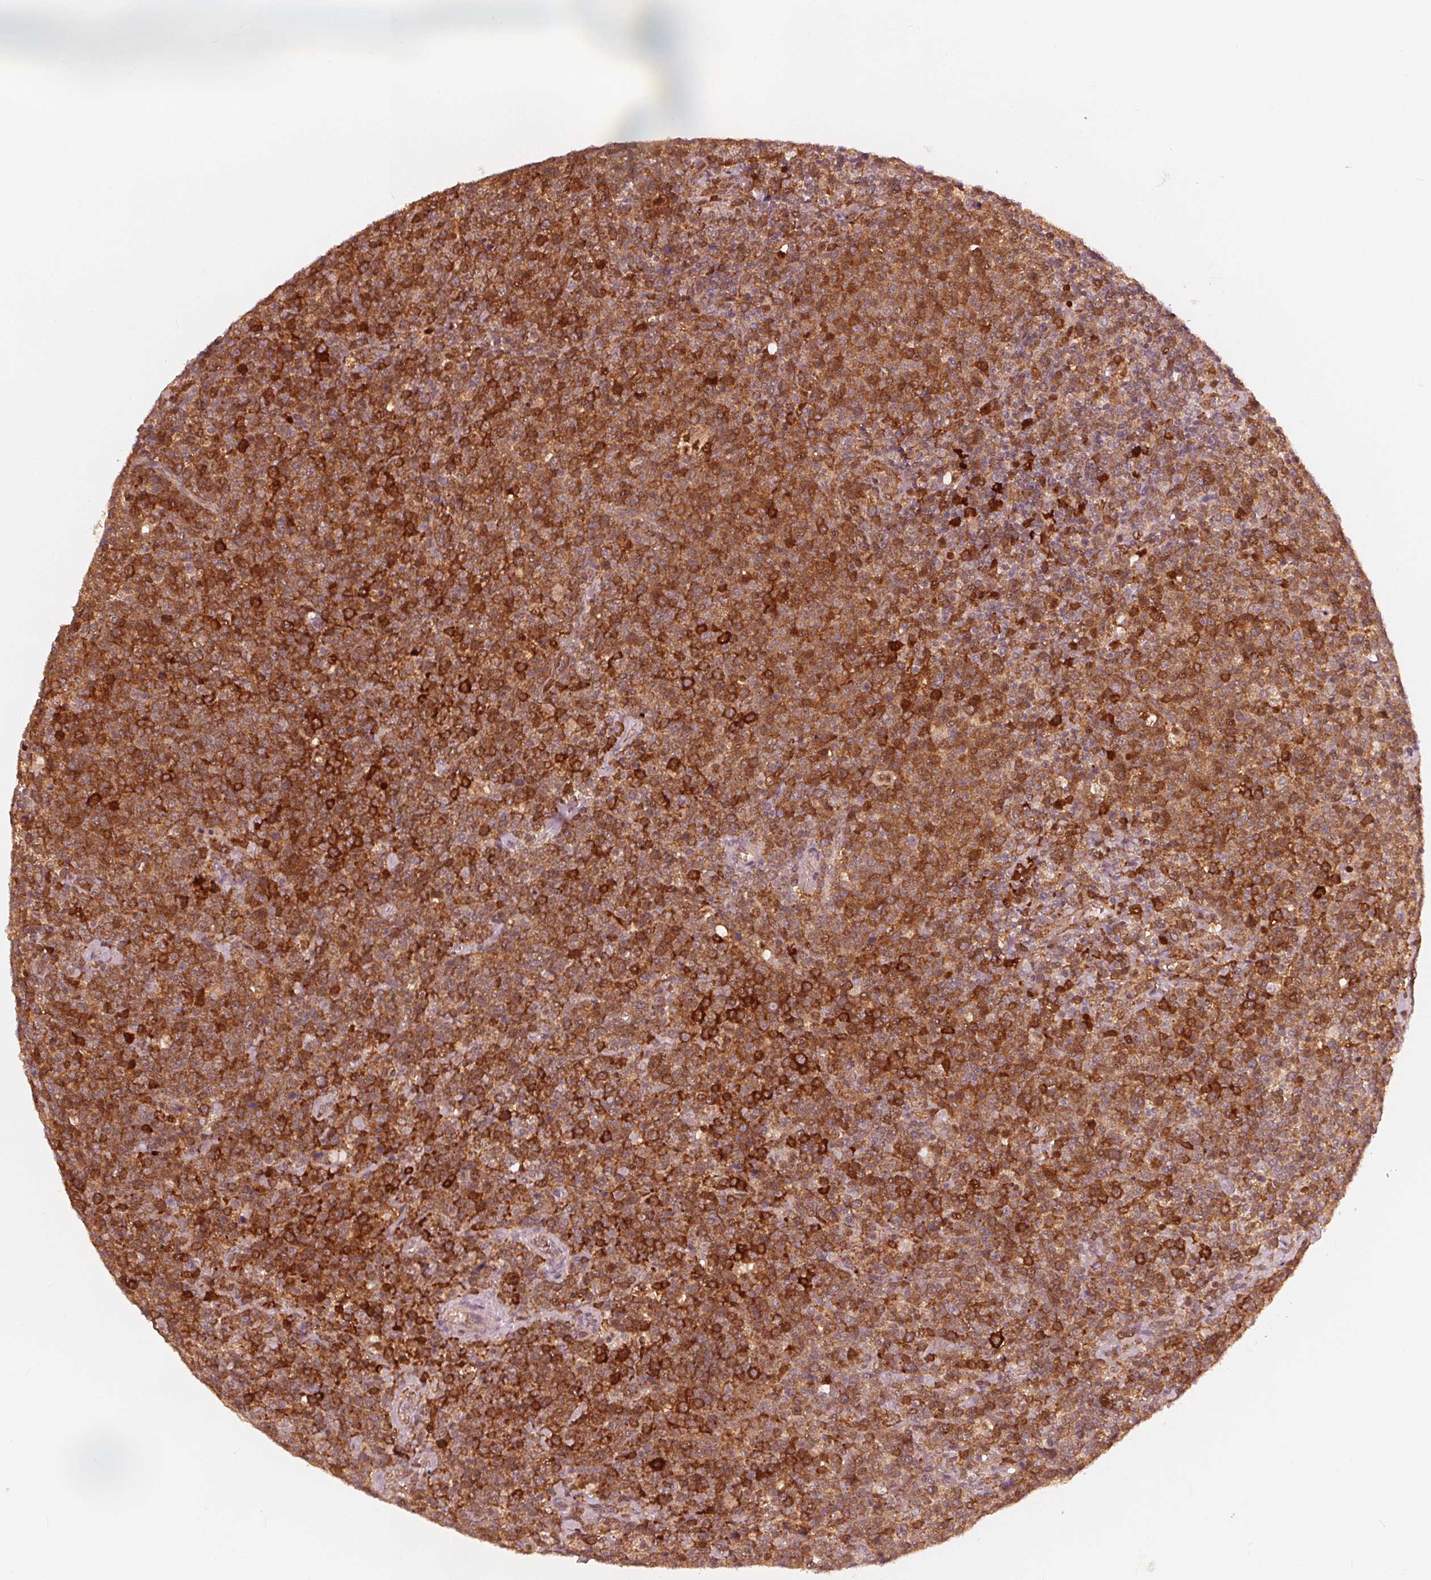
{"staining": {"intensity": "moderate", "quantity": ">75%", "location": "cytoplasmic/membranous,nuclear"}, "tissue": "lymphoma", "cell_type": "Tumor cells", "image_type": "cancer", "snomed": [{"axis": "morphology", "description": "Malignant lymphoma, non-Hodgkin's type, High grade"}, {"axis": "topography", "description": "Lymph node"}], "caption": "Human malignant lymphoma, non-Hodgkin's type (high-grade) stained with a protein marker demonstrates moderate staining in tumor cells.", "gene": "SQSTM1", "patient": {"sex": "male", "age": 61}}